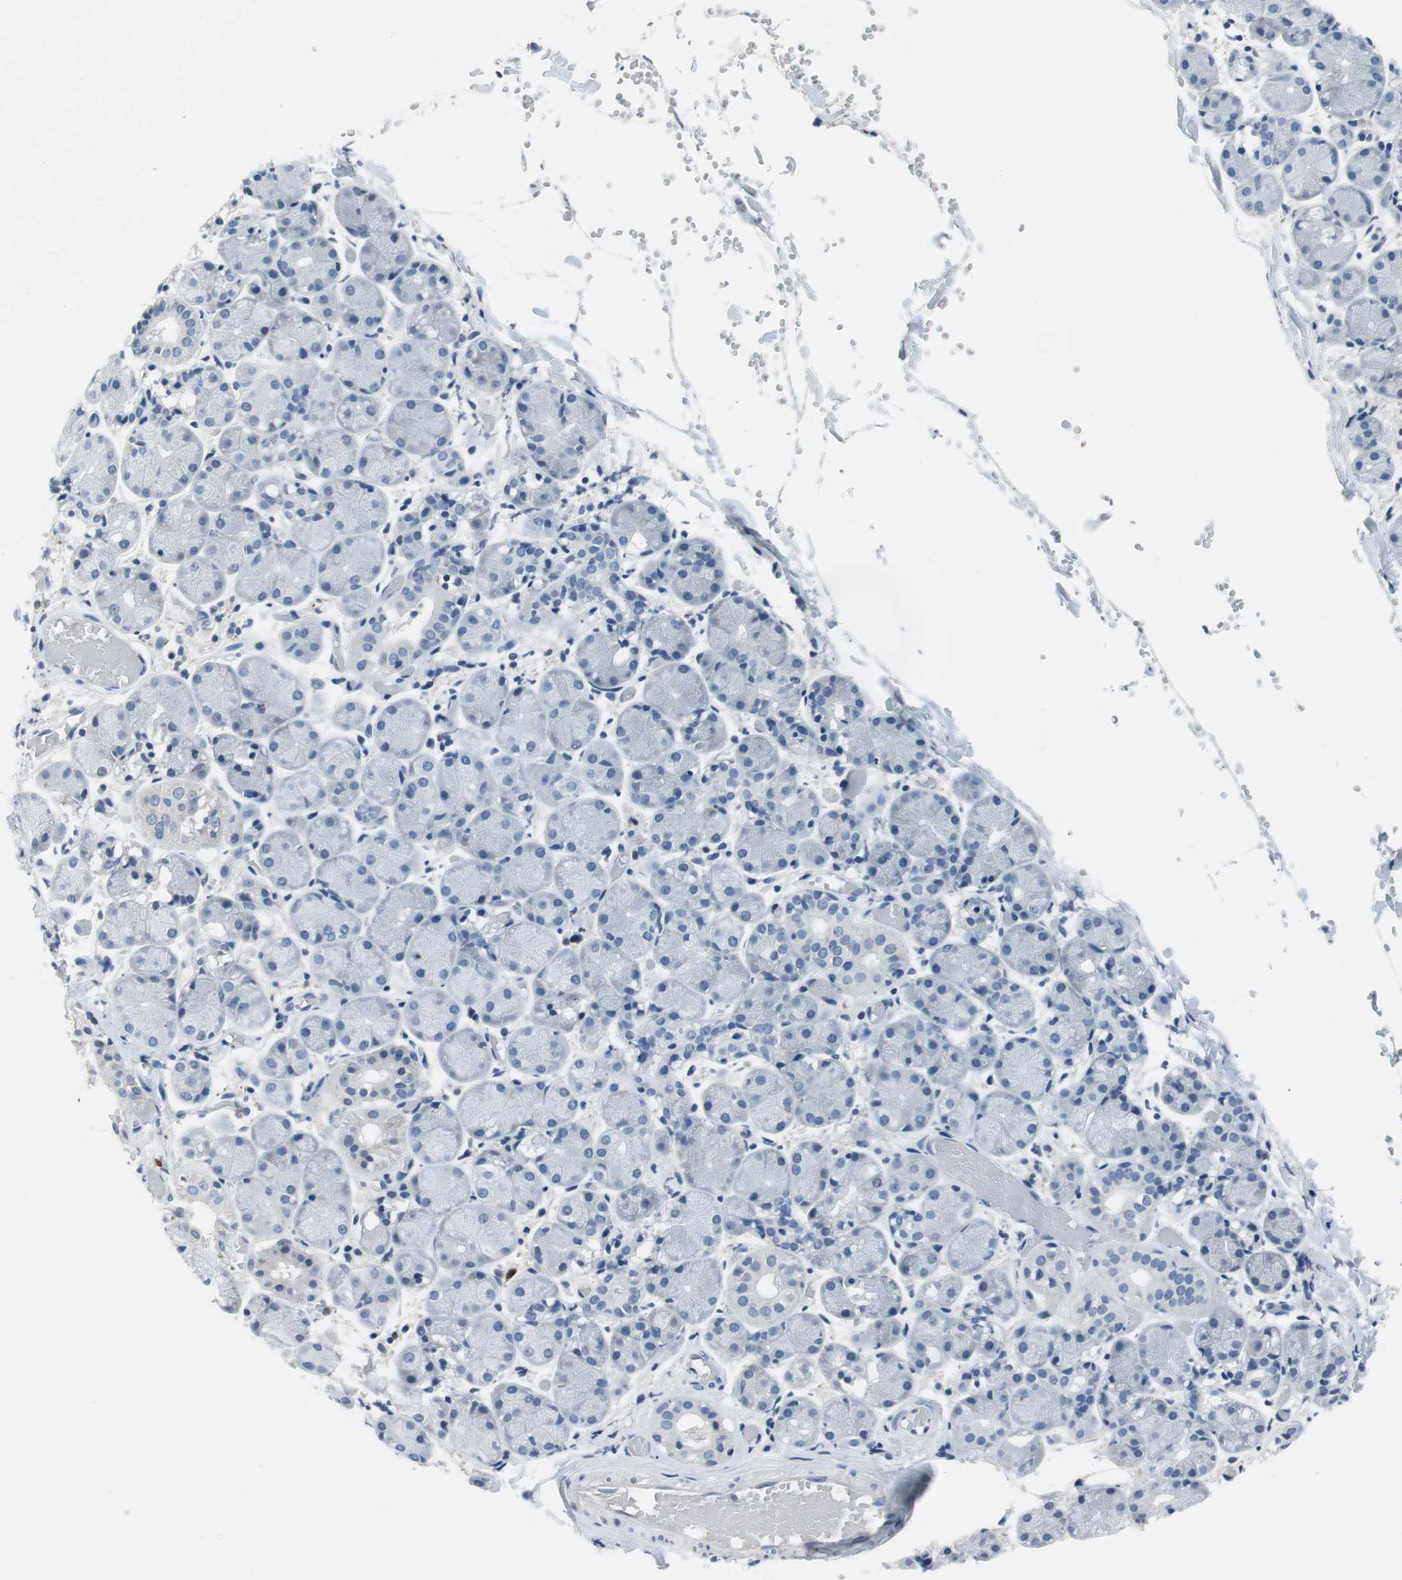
{"staining": {"intensity": "negative", "quantity": "none", "location": "none"}, "tissue": "salivary gland", "cell_type": "Glandular cells", "image_type": "normal", "snomed": [{"axis": "morphology", "description": "Normal tissue, NOS"}, {"axis": "topography", "description": "Salivary gland"}], "caption": "A photomicrograph of human salivary gland is negative for staining in glandular cells.", "gene": "ORM1", "patient": {"sex": "female", "age": 24}}